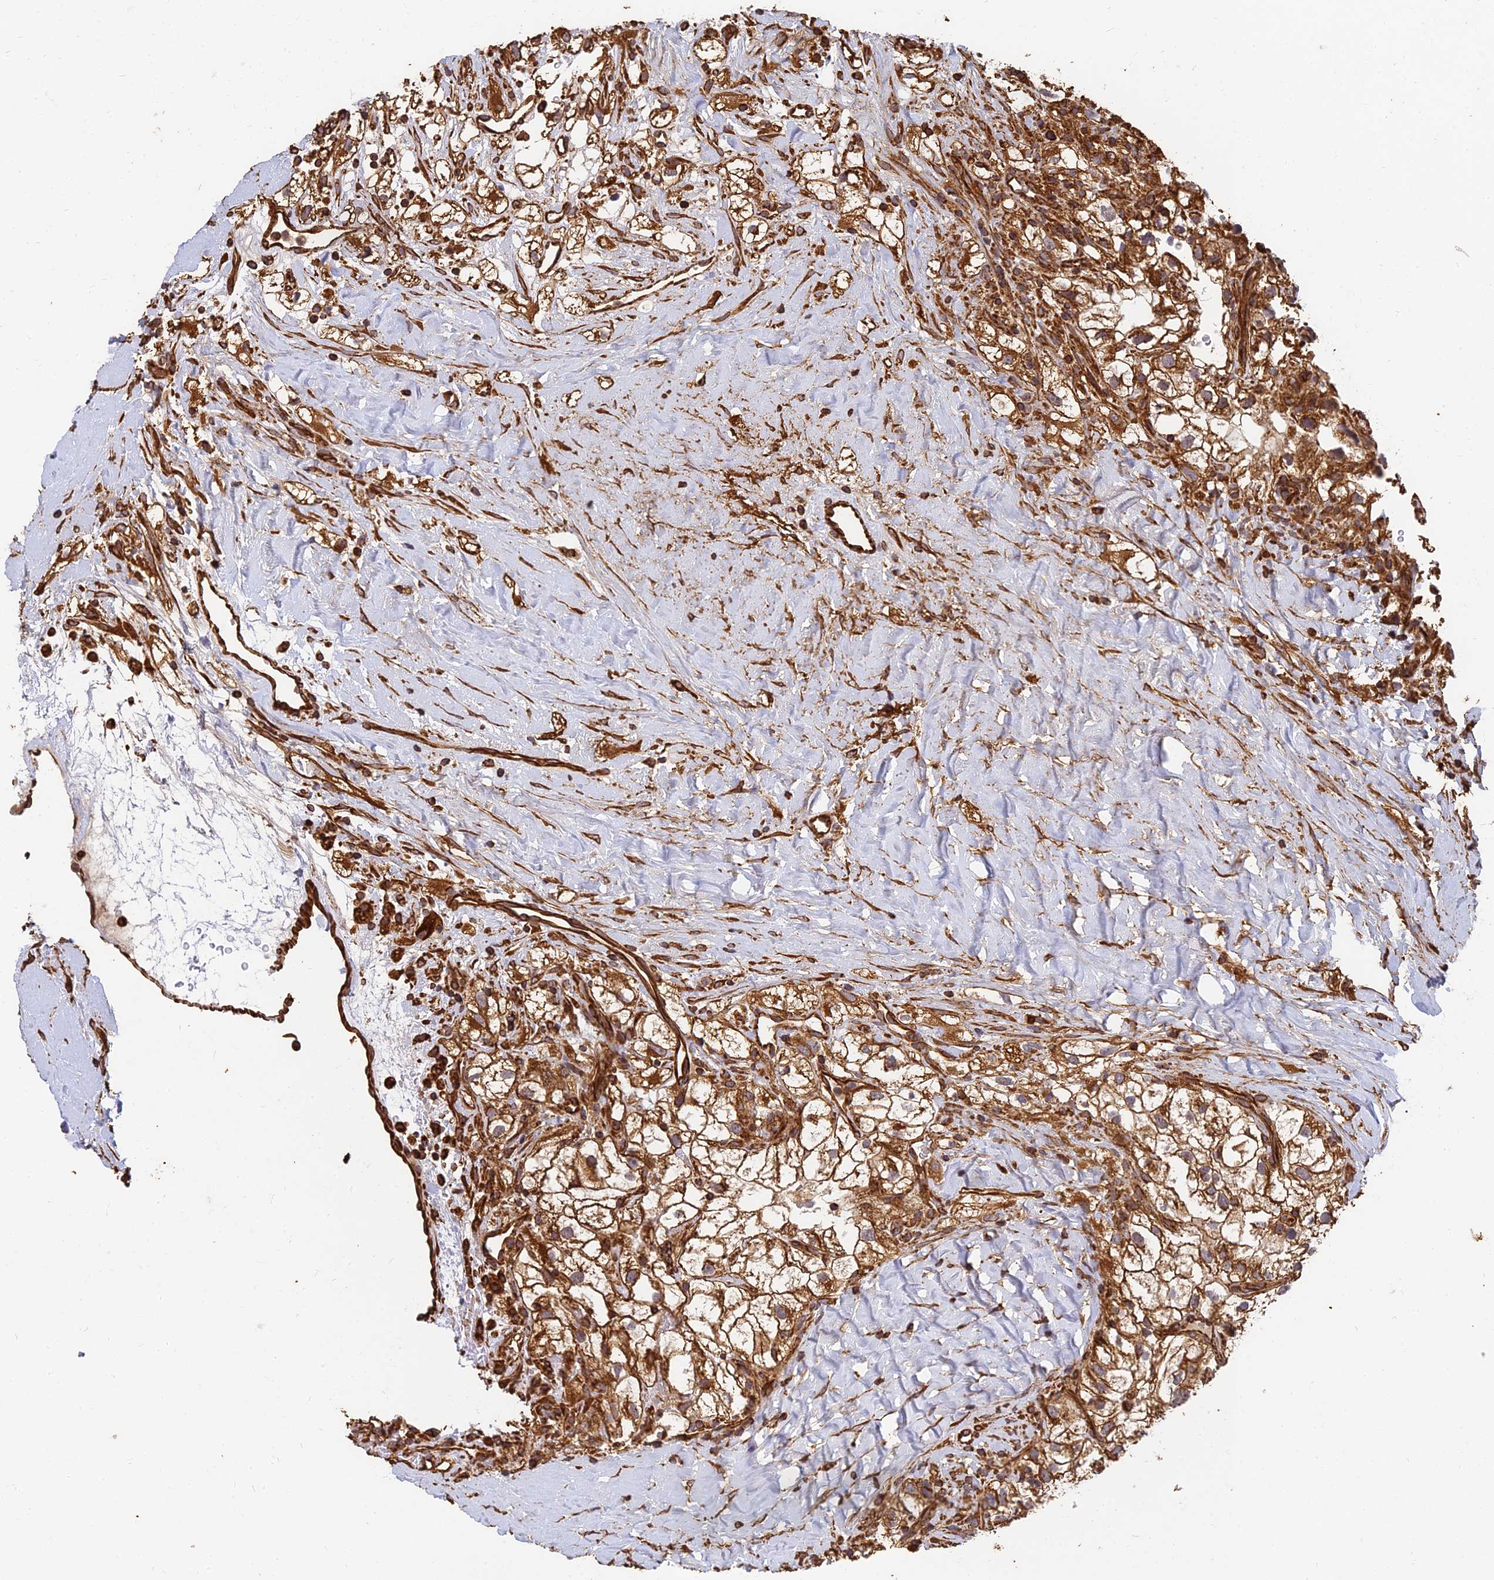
{"staining": {"intensity": "strong", "quantity": ">75%", "location": "cytoplasmic/membranous"}, "tissue": "renal cancer", "cell_type": "Tumor cells", "image_type": "cancer", "snomed": [{"axis": "morphology", "description": "Adenocarcinoma, NOS"}, {"axis": "topography", "description": "Kidney"}], "caption": "Protein expression analysis of human renal cancer (adenocarcinoma) reveals strong cytoplasmic/membranous staining in about >75% of tumor cells.", "gene": "DSTYK", "patient": {"sex": "male", "age": 59}}